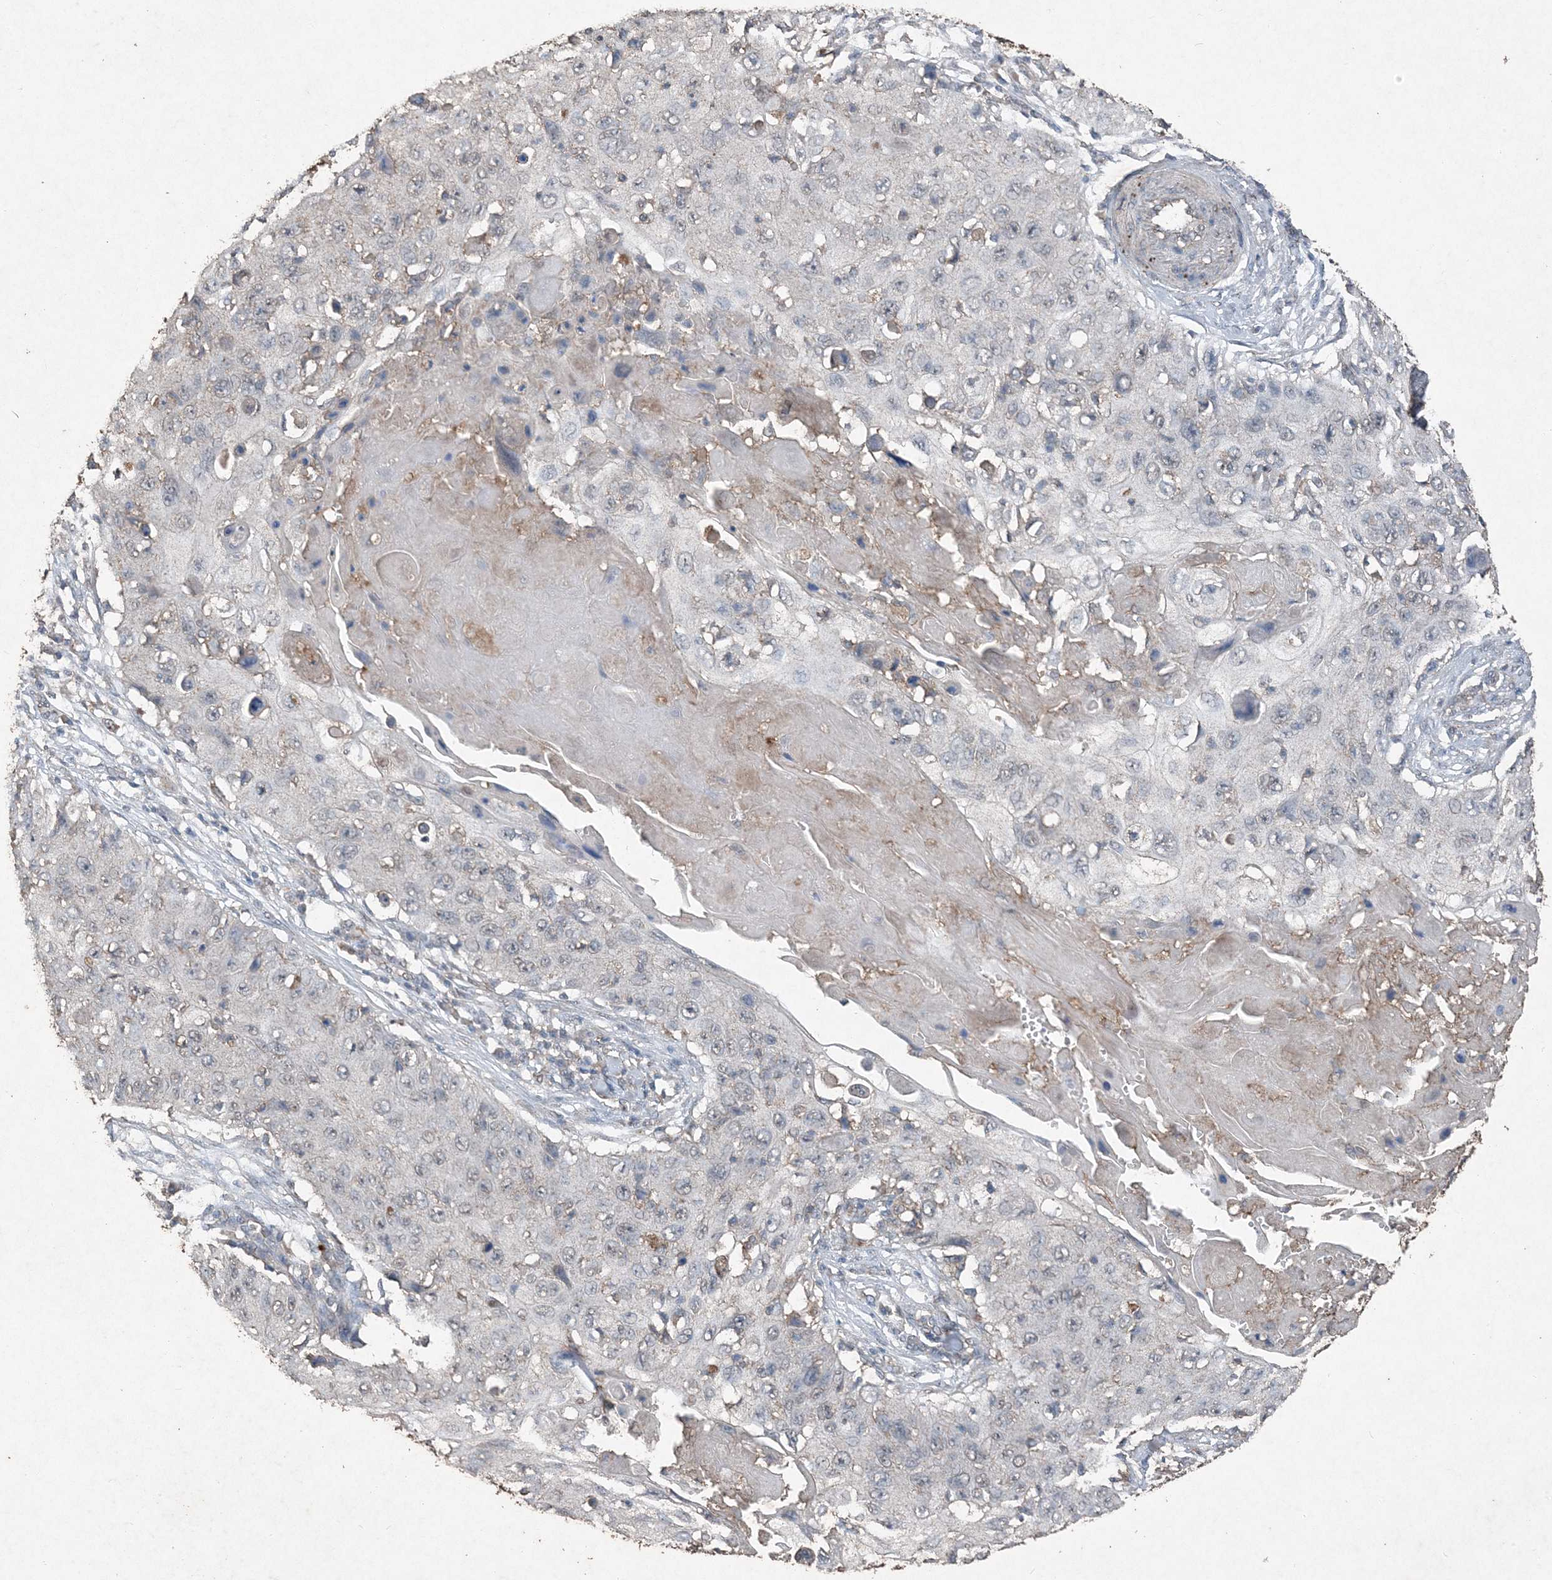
{"staining": {"intensity": "negative", "quantity": "none", "location": "none"}, "tissue": "skin cancer", "cell_type": "Tumor cells", "image_type": "cancer", "snomed": [{"axis": "morphology", "description": "Squamous cell carcinoma, NOS"}, {"axis": "topography", "description": "Skin"}], "caption": "Immunohistochemical staining of human squamous cell carcinoma (skin) reveals no significant staining in tumor cells.", "gene": "FCN3", "patient": {"sex": "male", "age": 86}}